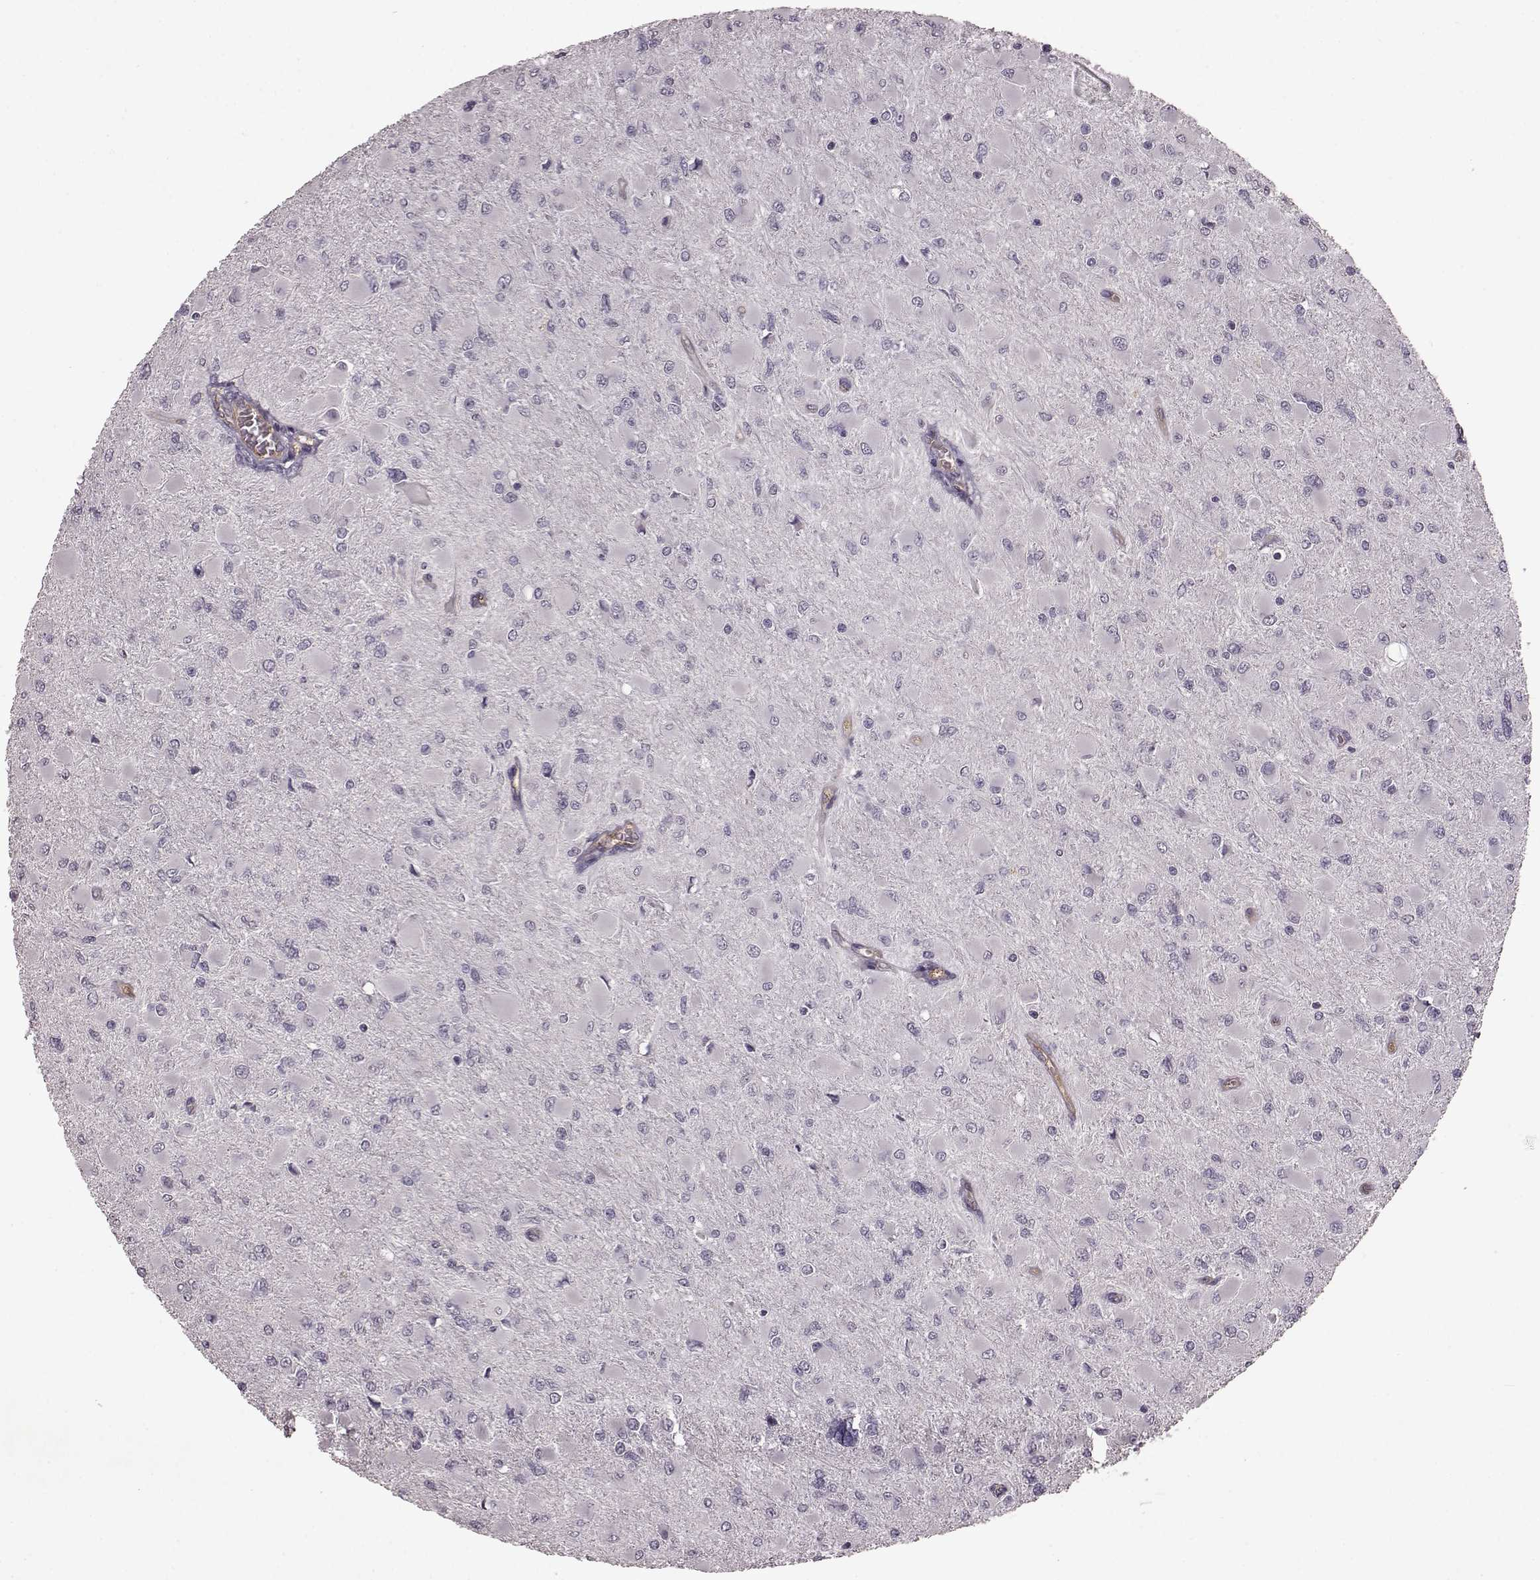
{"staining": {"intensity": "negative", "quantity": "none", "location": "none"}, "tissue": "glioma", "cell_type": "Tumor cells", "image_type": "cancer", "snomed": [{"axis": "morphology", "description": "Glioma, malignant, High grade"}, {"axis": "topography", "description": "Cerebral cortex"}], "caption": "DAB (3,3'-diaminobenzidine) immunohistochemical staining of human glioma demonstrates no significant expression in tumor cells.", "gene": "SLC52A3", "patient": {"sex": "female", "age": 36}}